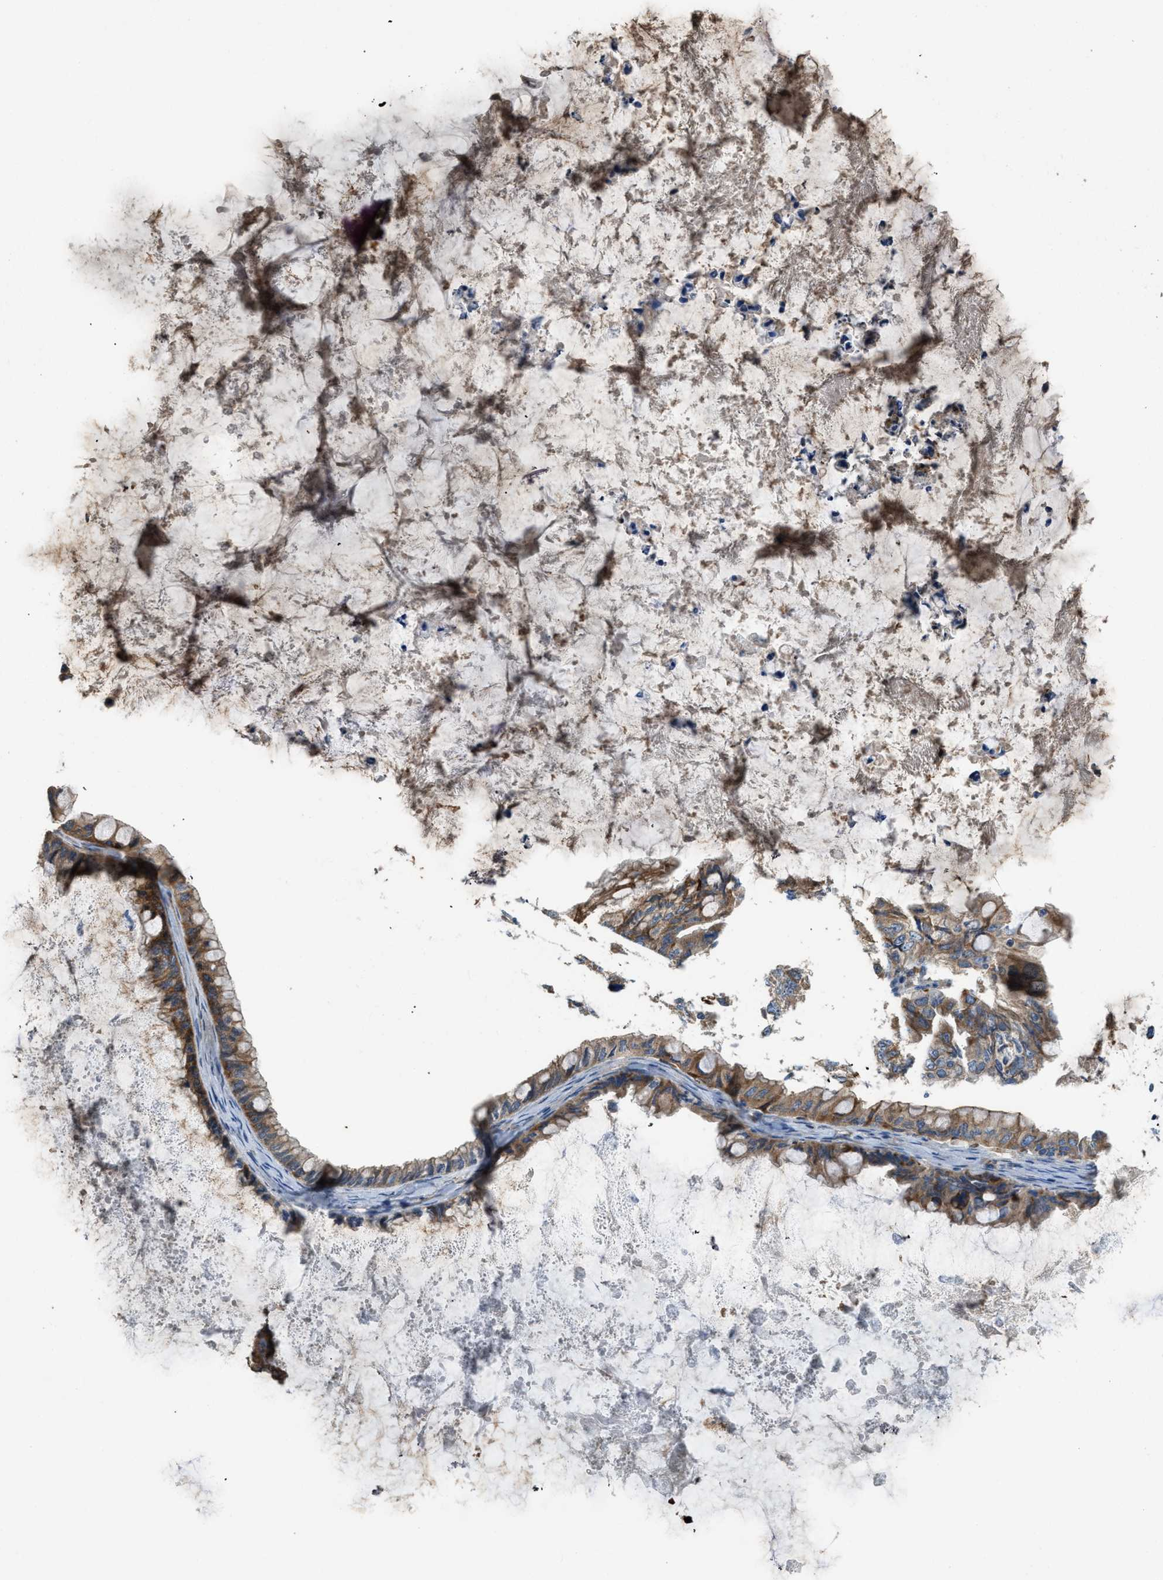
{"staining": {"intensity": "moderate", "quantity": ">75%", "location": "cytoplasmic/membranous"}, "tissue": "ovarian cancer", "cell_type": "Tumor cells", "image_type": "cancer", "snomed": [{"axis": "morphology", "description": "Cystadenocarcinoma, mucinous, NOS"}, {"axis": "topography", "description": "Ovary"}], "caption": "Immunohistochemical staining of human ovarian mucinous cystadenocarcinoma reveals medium levels of moderate cytoplasmic/membranous expression in approximately >75% of tumor cells.", "gene": "TMEM68", "patient": {"sex": "female", "age": 80}}